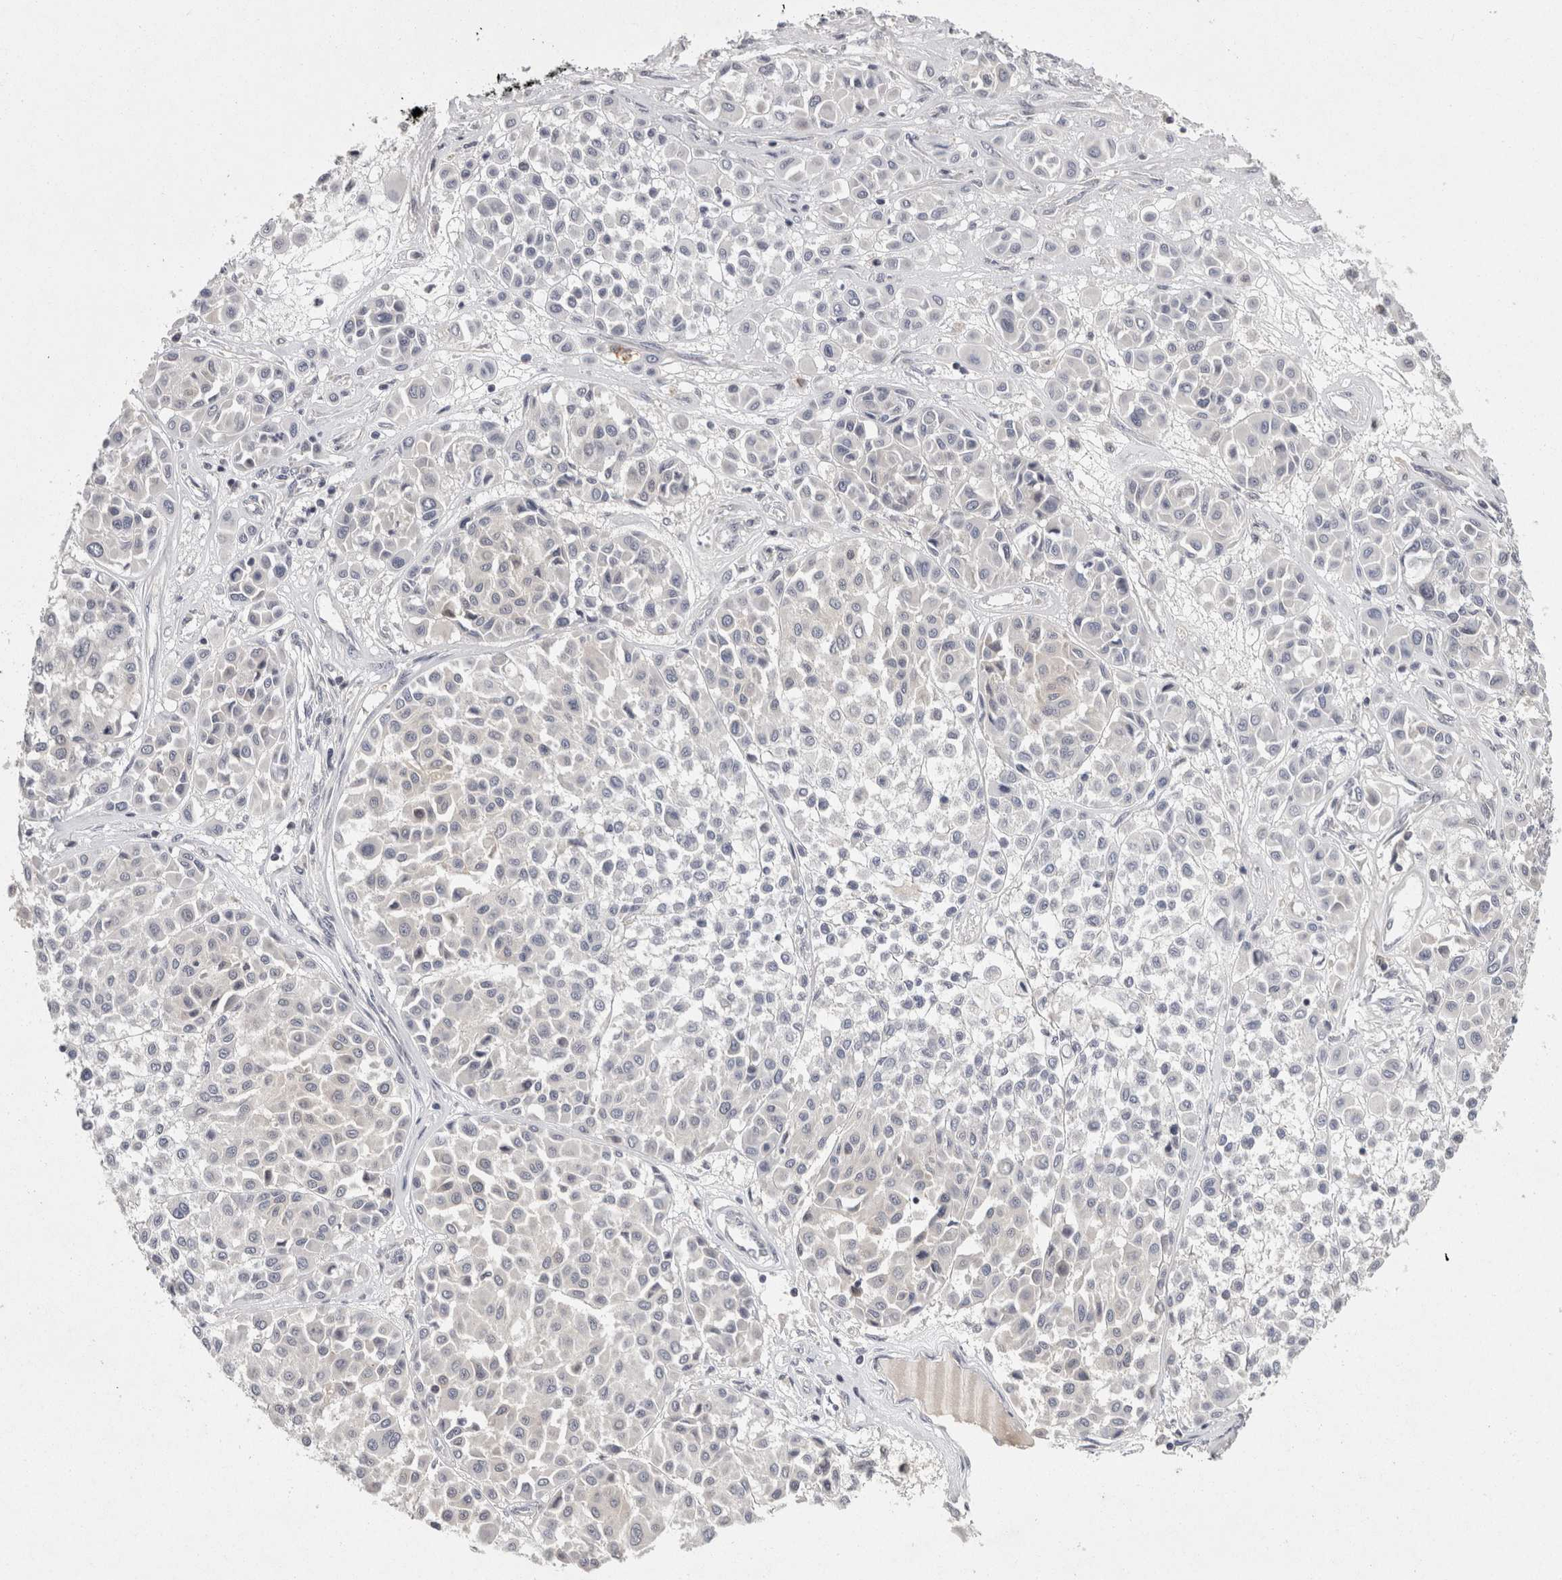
{"staining": {"intensity": "negative", "quantity": "none", "location": "none"}, "tissue": "melanoma", "cell_type": "Tumor cells", "image_type": "cancer", "snomed": [{"axis": "morphology", "description": "Malignant melanoma, Metastatic site"}, {"axis": "topography", "description": "Soft tissue"}], "caption": "Tumor cells are negative for protein expression in human melanoma.", "gene": "ACAT2", "patient": {"sex": "male", "age": 41}}